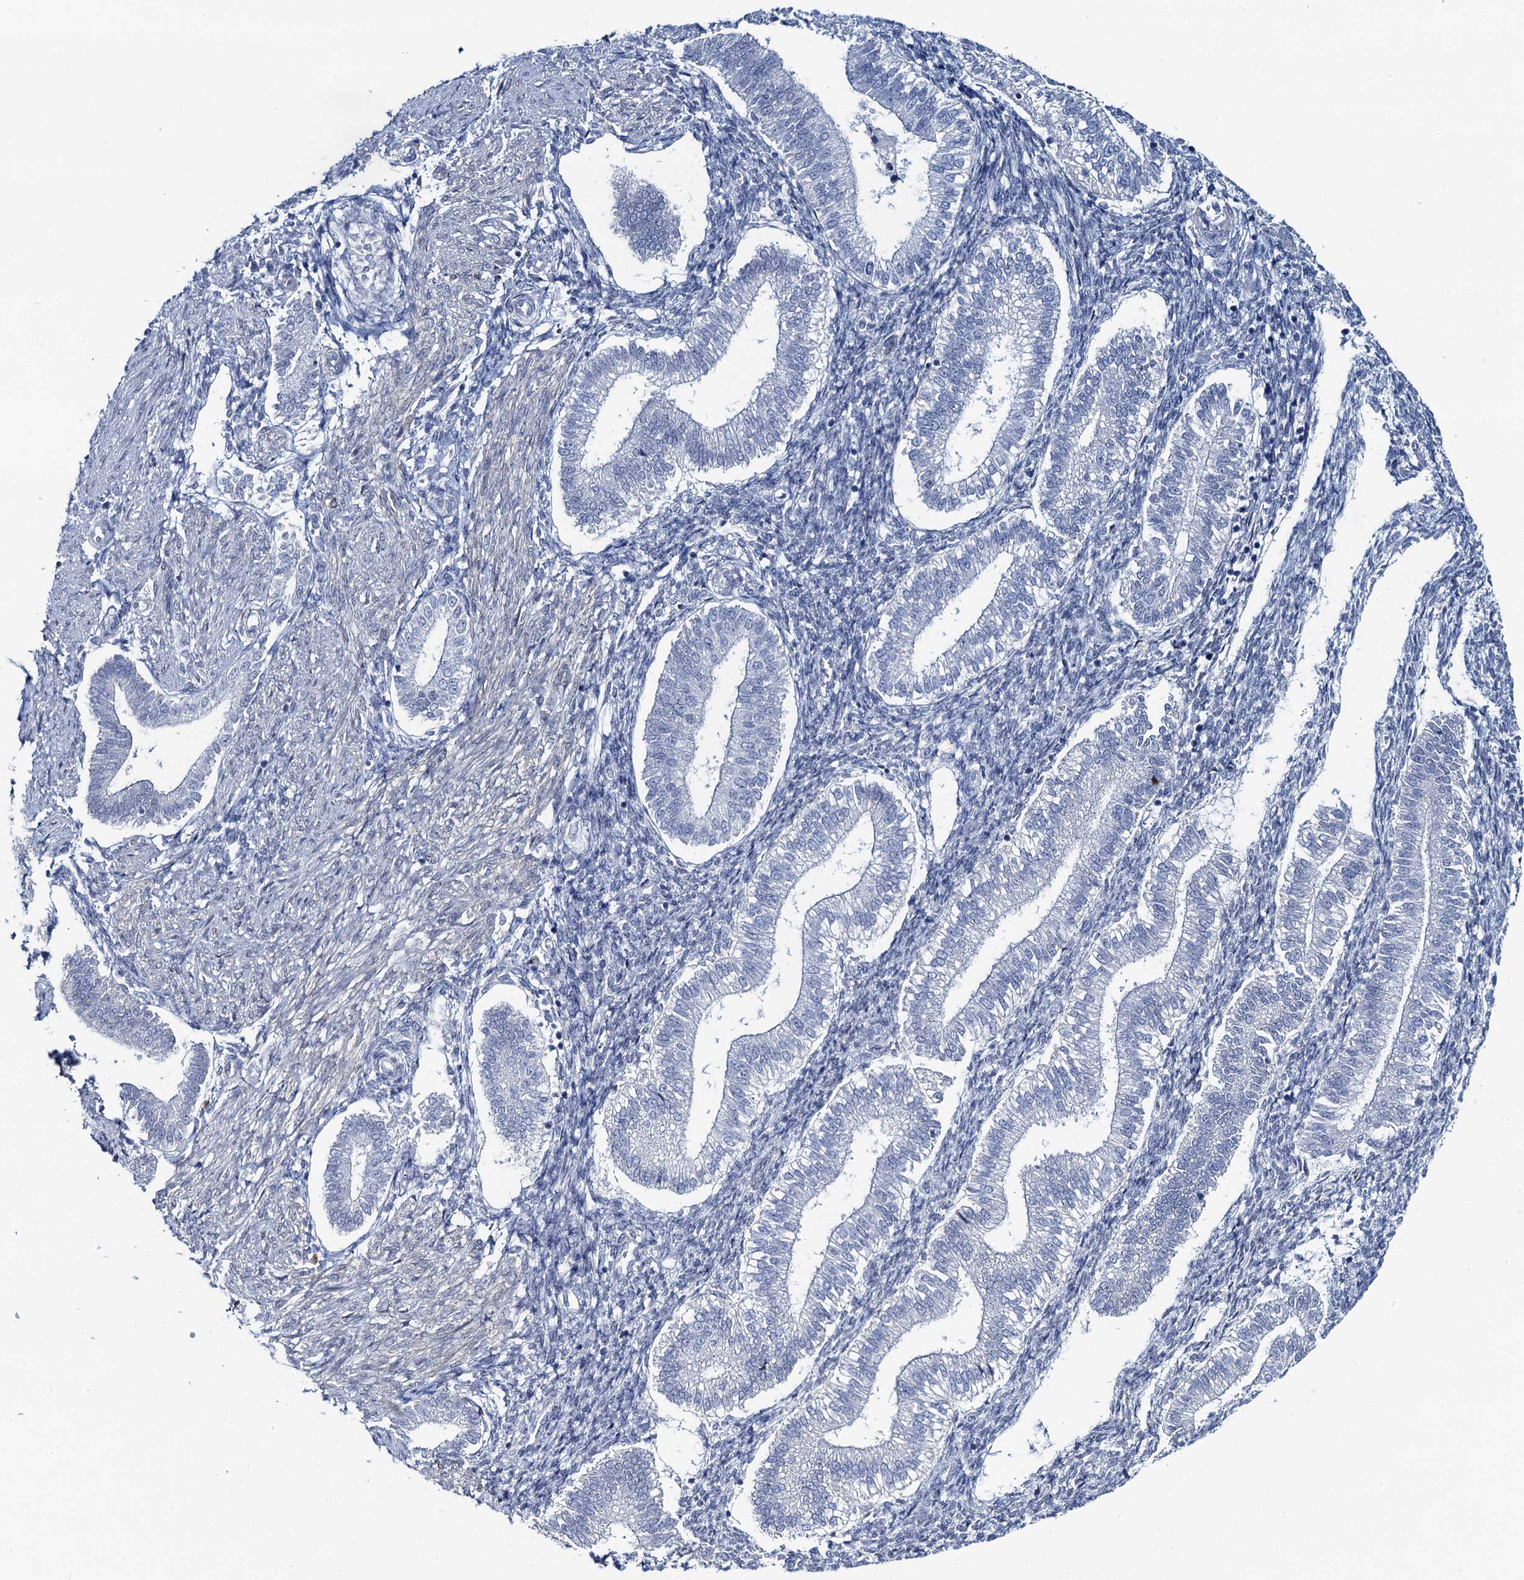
{"staining": {"intensity": "negative", "quantity": "none", "location": "none"}, "tissue": "endometrium", "cell_type": "Cells in endometrial stroma", "image_type": "normal", "snomed": [{"axis": "morphology", "description": "Normal tissue, NOS"}, {"axis": "topography", "description": "Endometrium"}], "caption": "This is an immunohistochemistry image of benign endometrium. There is no staining in cells in endometrial stroma.", "gene": "TOX3", "patient": {"sex": "female", "age": 24}}